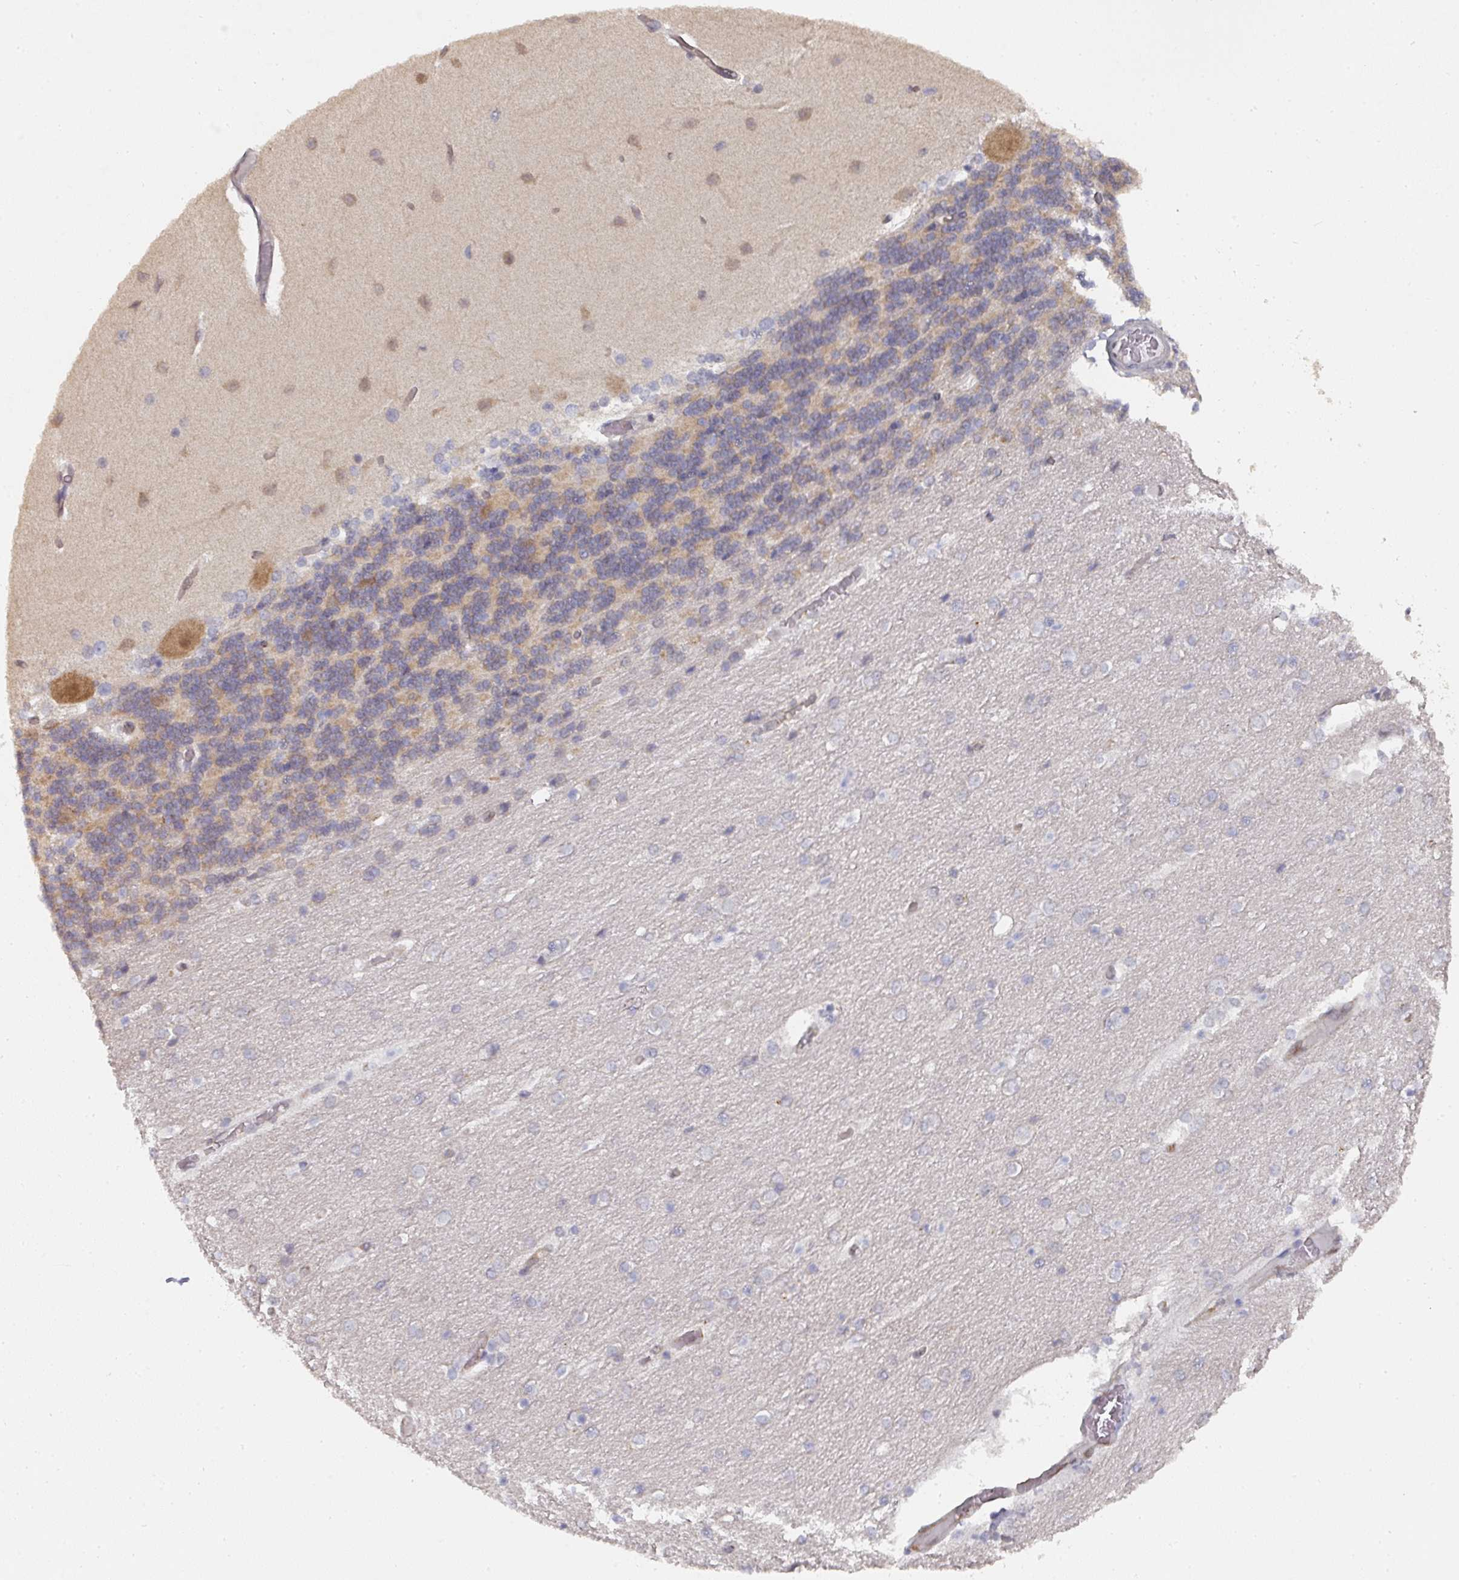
{"staining": {"intensity": "moderate", "quantity": "25%-75%", "location": "cytoplasmic/membranous"}, "tissue": "cerebellum", "cell_type": "Cells in granular layer", "image_type": "normal", "snomed": [{"axis": "morphology", "description": "Normal tissue, NOS"}, {"axis": "topography", "description": "Cerebellum"}], "caption": "IHC (DAB) staining of unremarkable cerebellum exhibits moderate cytoplasmic/membranous protein positivity in approximately 25%-75% of cells in granular layer.", "gene": "C18orf25", "patient": {"sex": "female", "age": 54}}